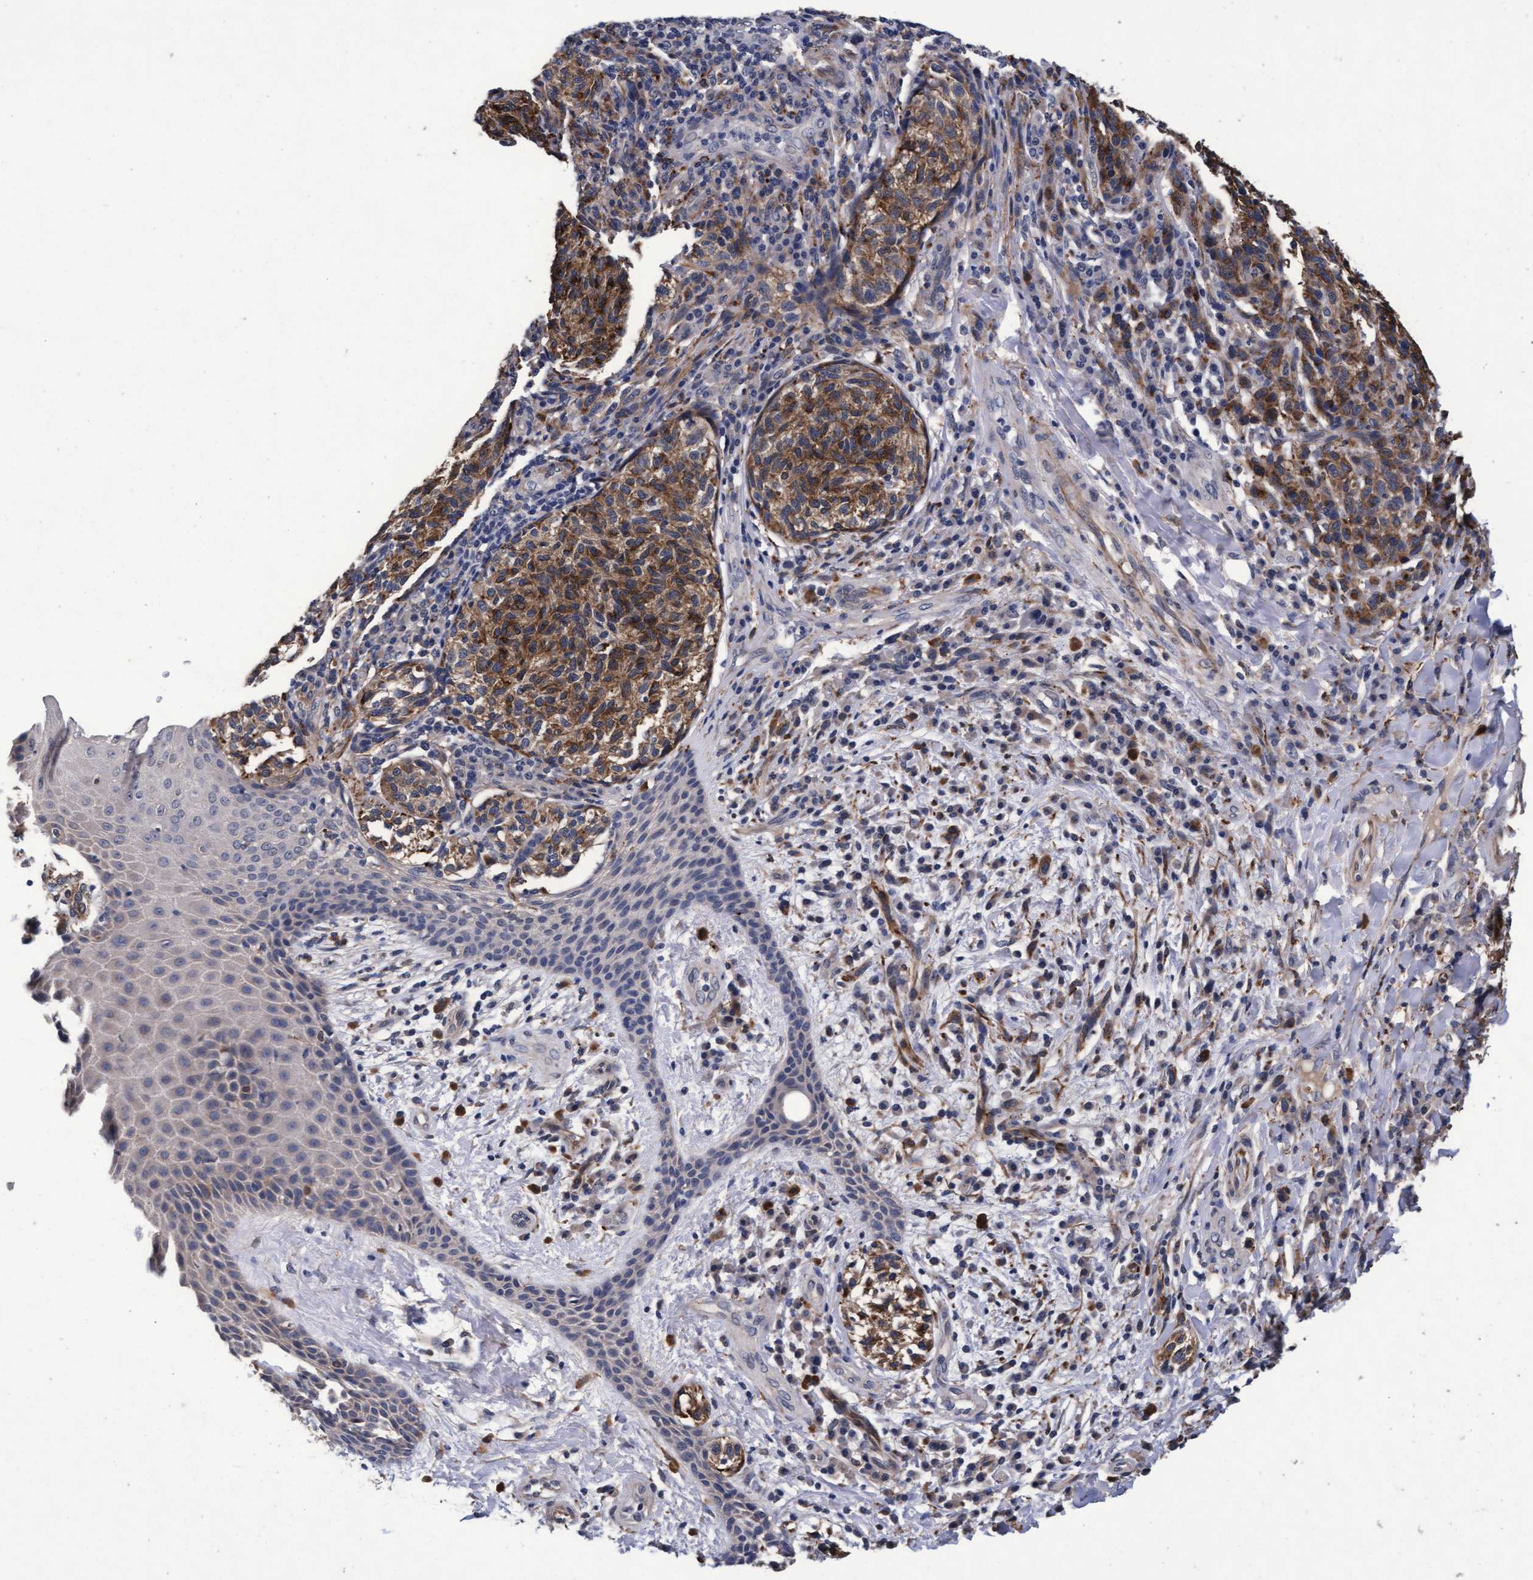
{"staining": {"intensity": "moderate", "quantity": ">75%", "location": "cytoplasmic/membranous"}, "tissue": "melanoma", "cell_type": "Tumor cells", "image_type": "cancer", "snomed": [{"axis": "morphology", "description": "Malignant melanoma, NOS"}, {"axis": "topography", "description": "Skin"}], "caption": "Malignant melanoma stained with a protein marker reveals moderate staining in tumor cells.", "gene": "CPQ", "patient": {"sex": "female", "age": 73}}